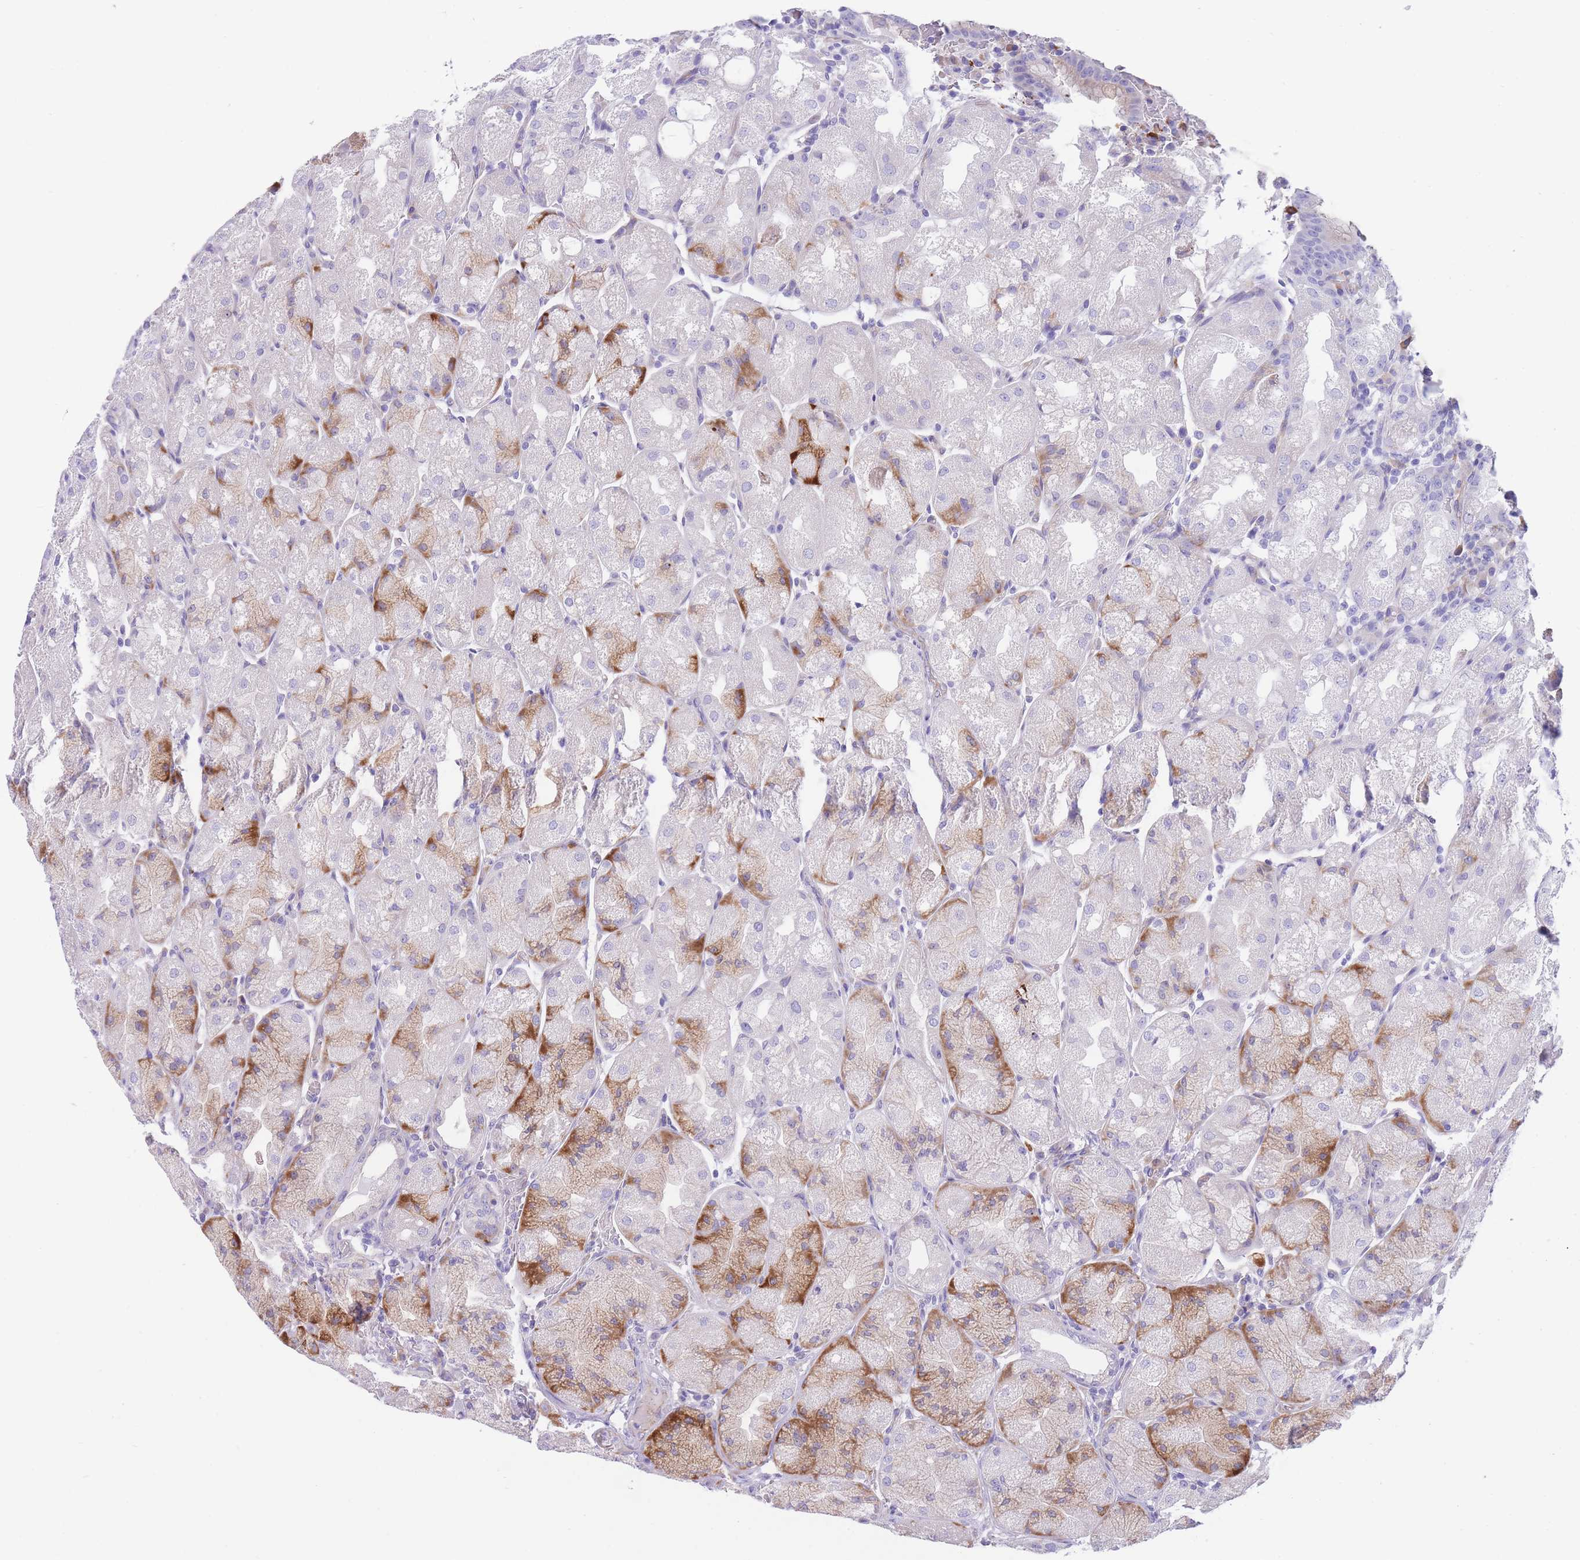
{"staining": {"intensity": "moderate", "quantity": "<25%", "location": "cytoplasmic/membranous"}, "tissue": "stomach", "cell_type": "Glandular cells", "image_type": "normal", "snomed": [{"axis": "morphology", "description": "Normal tissue, NOS"}, {"axis": "topography", "description": "Stomach, upper"}], "caption": "Moderate cytoplasmic/membranous protein expression is identified in approximately <25% of glandular cells in stomach.", "gene": "DET1", "patient": {"sex": "male", "age": 52}}